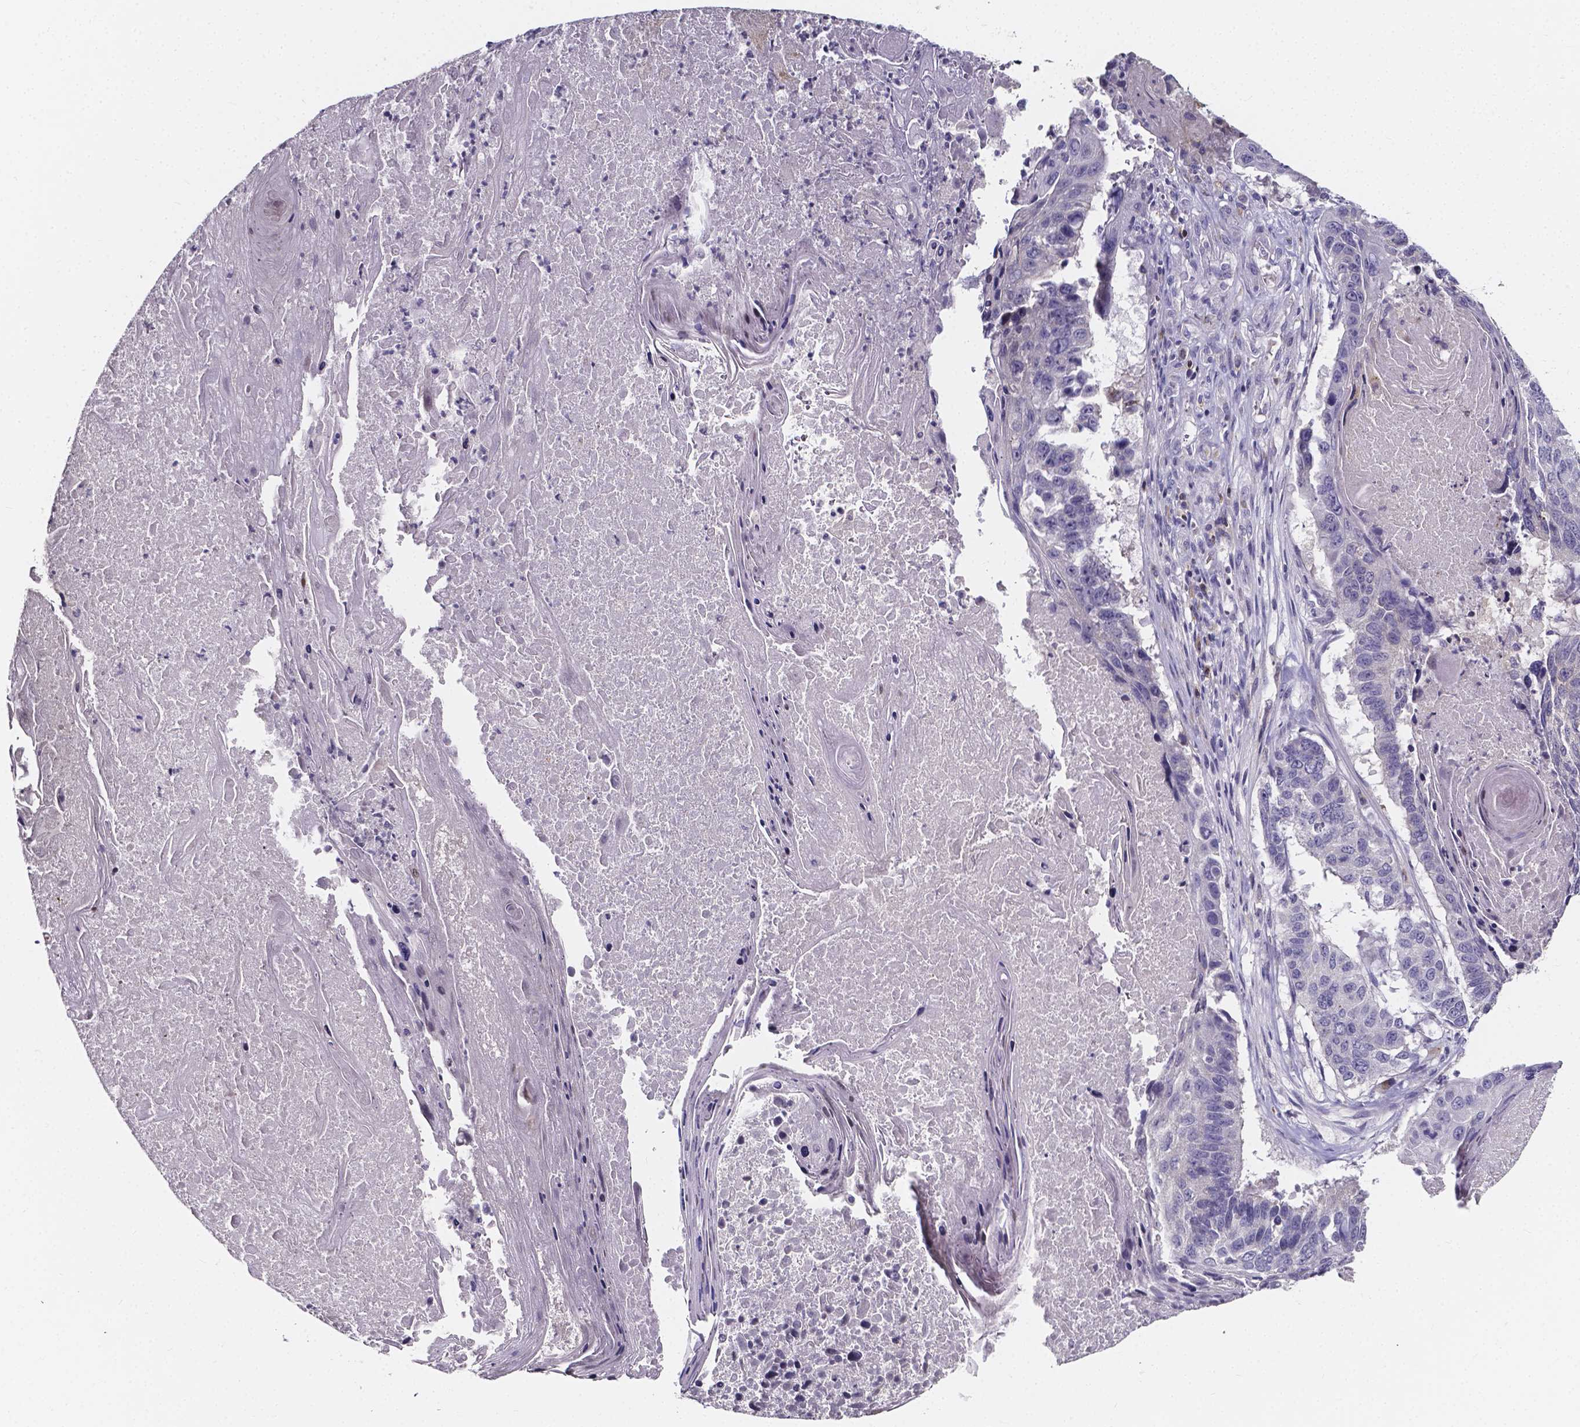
{"staining": {"intensity": "negative", "quantity": "none", "location": "none"}, "tissue": "lung cancer", "cell_type": "Tumor cells", "image_type": "cancer", "snomed": [{"axis": "morphology", "description": "Squamous cell carcinoma, NOS"}, {"axis": "topography", "description": "Lung"}], "caption": "Tumor cells are negative for brown protein staining in lung squamous cell carcinoma.", "gene": "THEMIS", "patient": {"sex": "male", "age": 73}}